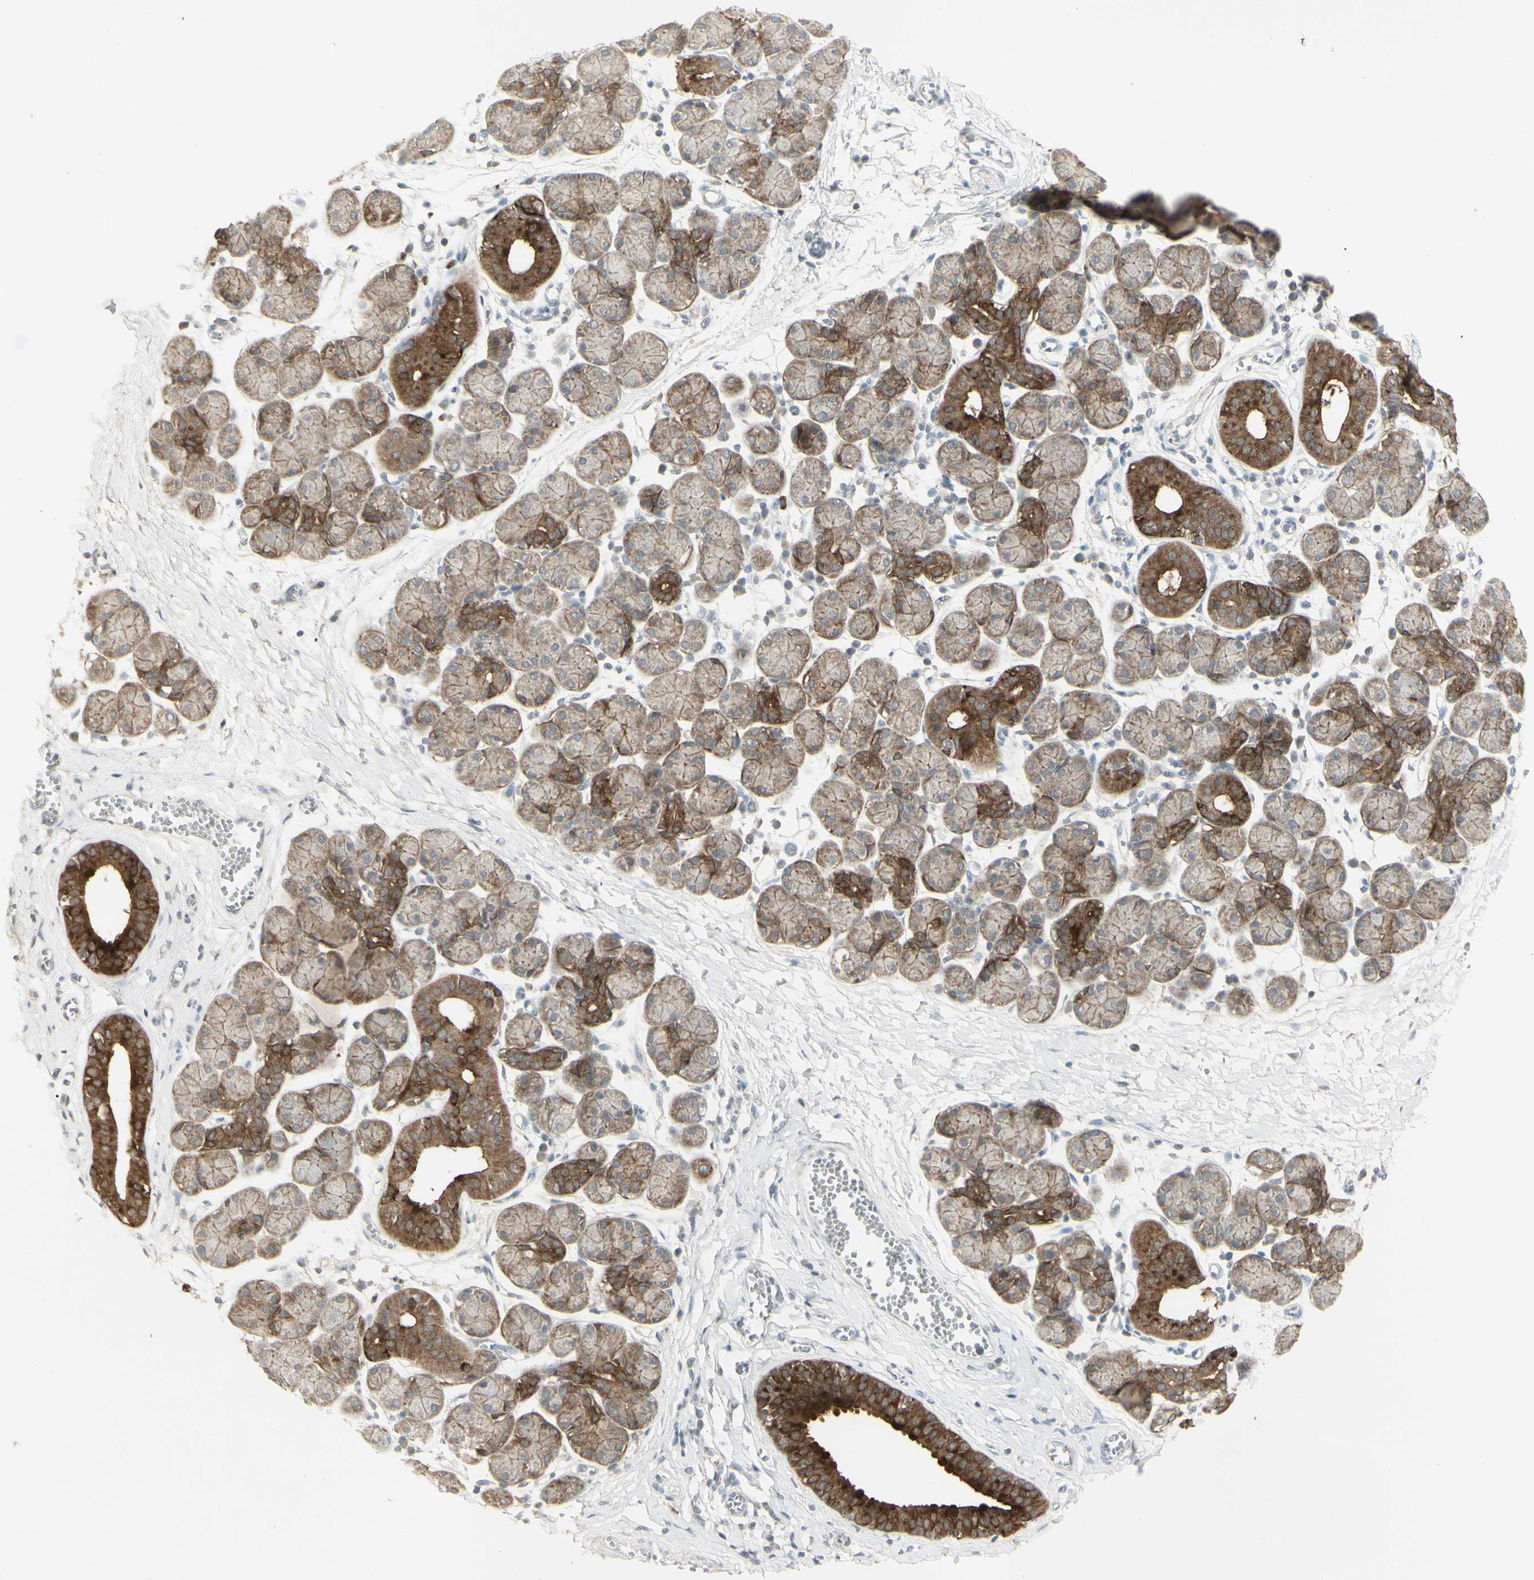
{"staining": {"intensity": "strong", "quantity": "25%-75%", "location": "cytoplasmic/membranous"}, "tissue": "salivary gland", "cell_type": "Glandular cells", "image_type": "normal", "snomed": [{"axis": "morphology", "description": "Normal tissue, NOS"}, {"axis": "morphology", "description": "Inflammation, NOS"}, {"axis": "topography", "description": "Lymph node"}, {"axis": "topography", "description": "Salivary gland"}], "caption": "The immunohistochemical stain labels strong cytoplasmic/membranous expression in glandular cells of unremarkable salivary gland. Nuclei are stained in blue.", "gene": "C1orf116", "patient": {"sex": "male", "age": 3}}